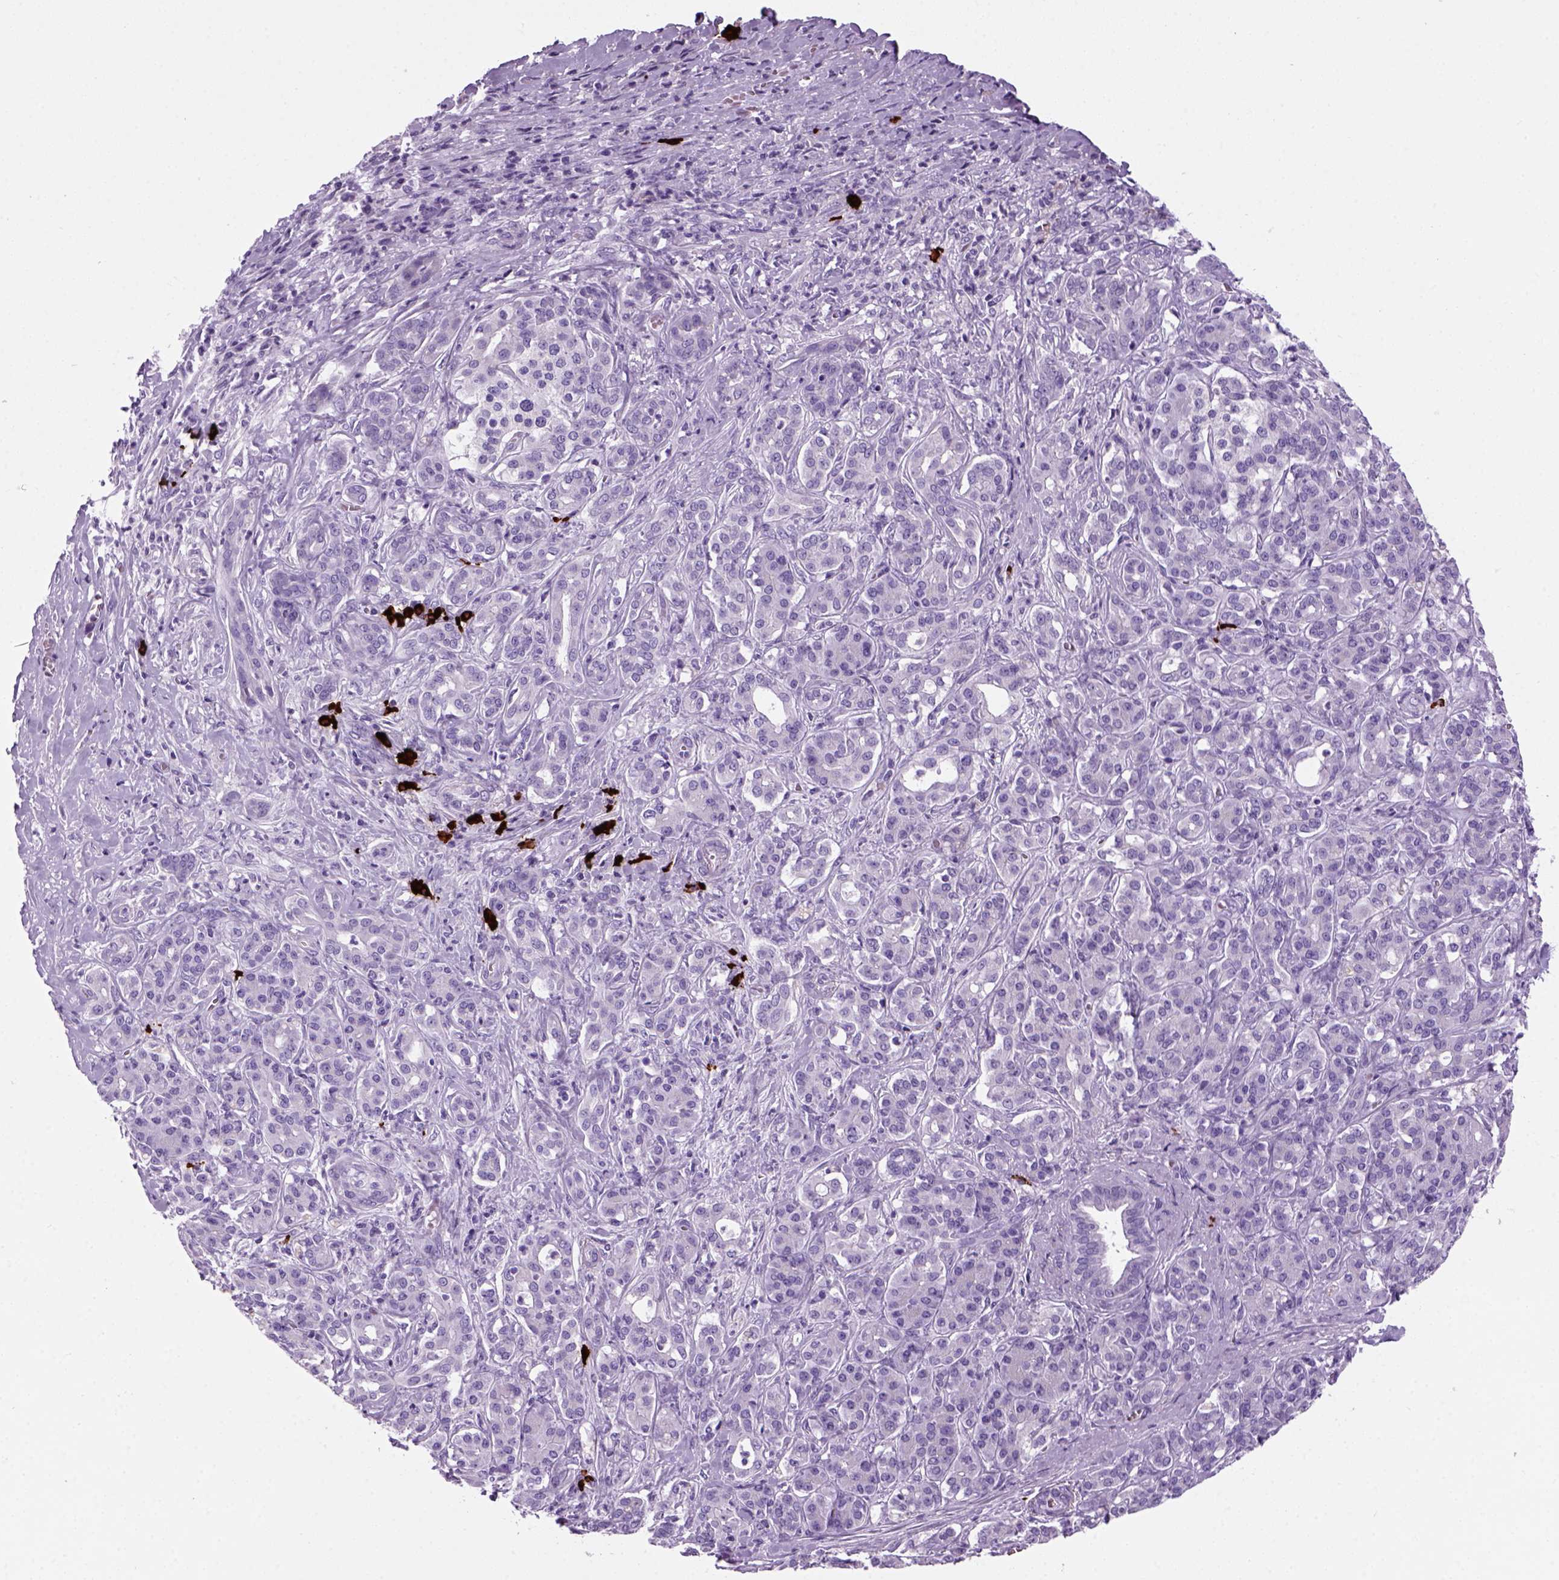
{"staining": {"intensity": "negative", "quantity": "none", "location": "none"}, "tissue": "pancreatic cancer", "cell_type": "Tumor cells", "image_type": "cancer", "snomed": [{"axis": "morphology", "description": "Normal tissue, NOS"}, {"axis": "morphology", "description": "Inflammation, NOS"}, {"axis": "morphology", "description": "Adenocarcinoma, NOS"}, {"axis": "topography", "description": "Pancreas"}], "caption": "DAB (3,3'-diaminobenzidine) immunohistochemical staining of human adenocarcinoma (pancreatic) reveals no significant staining in tumor cells.", "gene": "MZB1", "patient": {"sex": "male", "age": 57}}